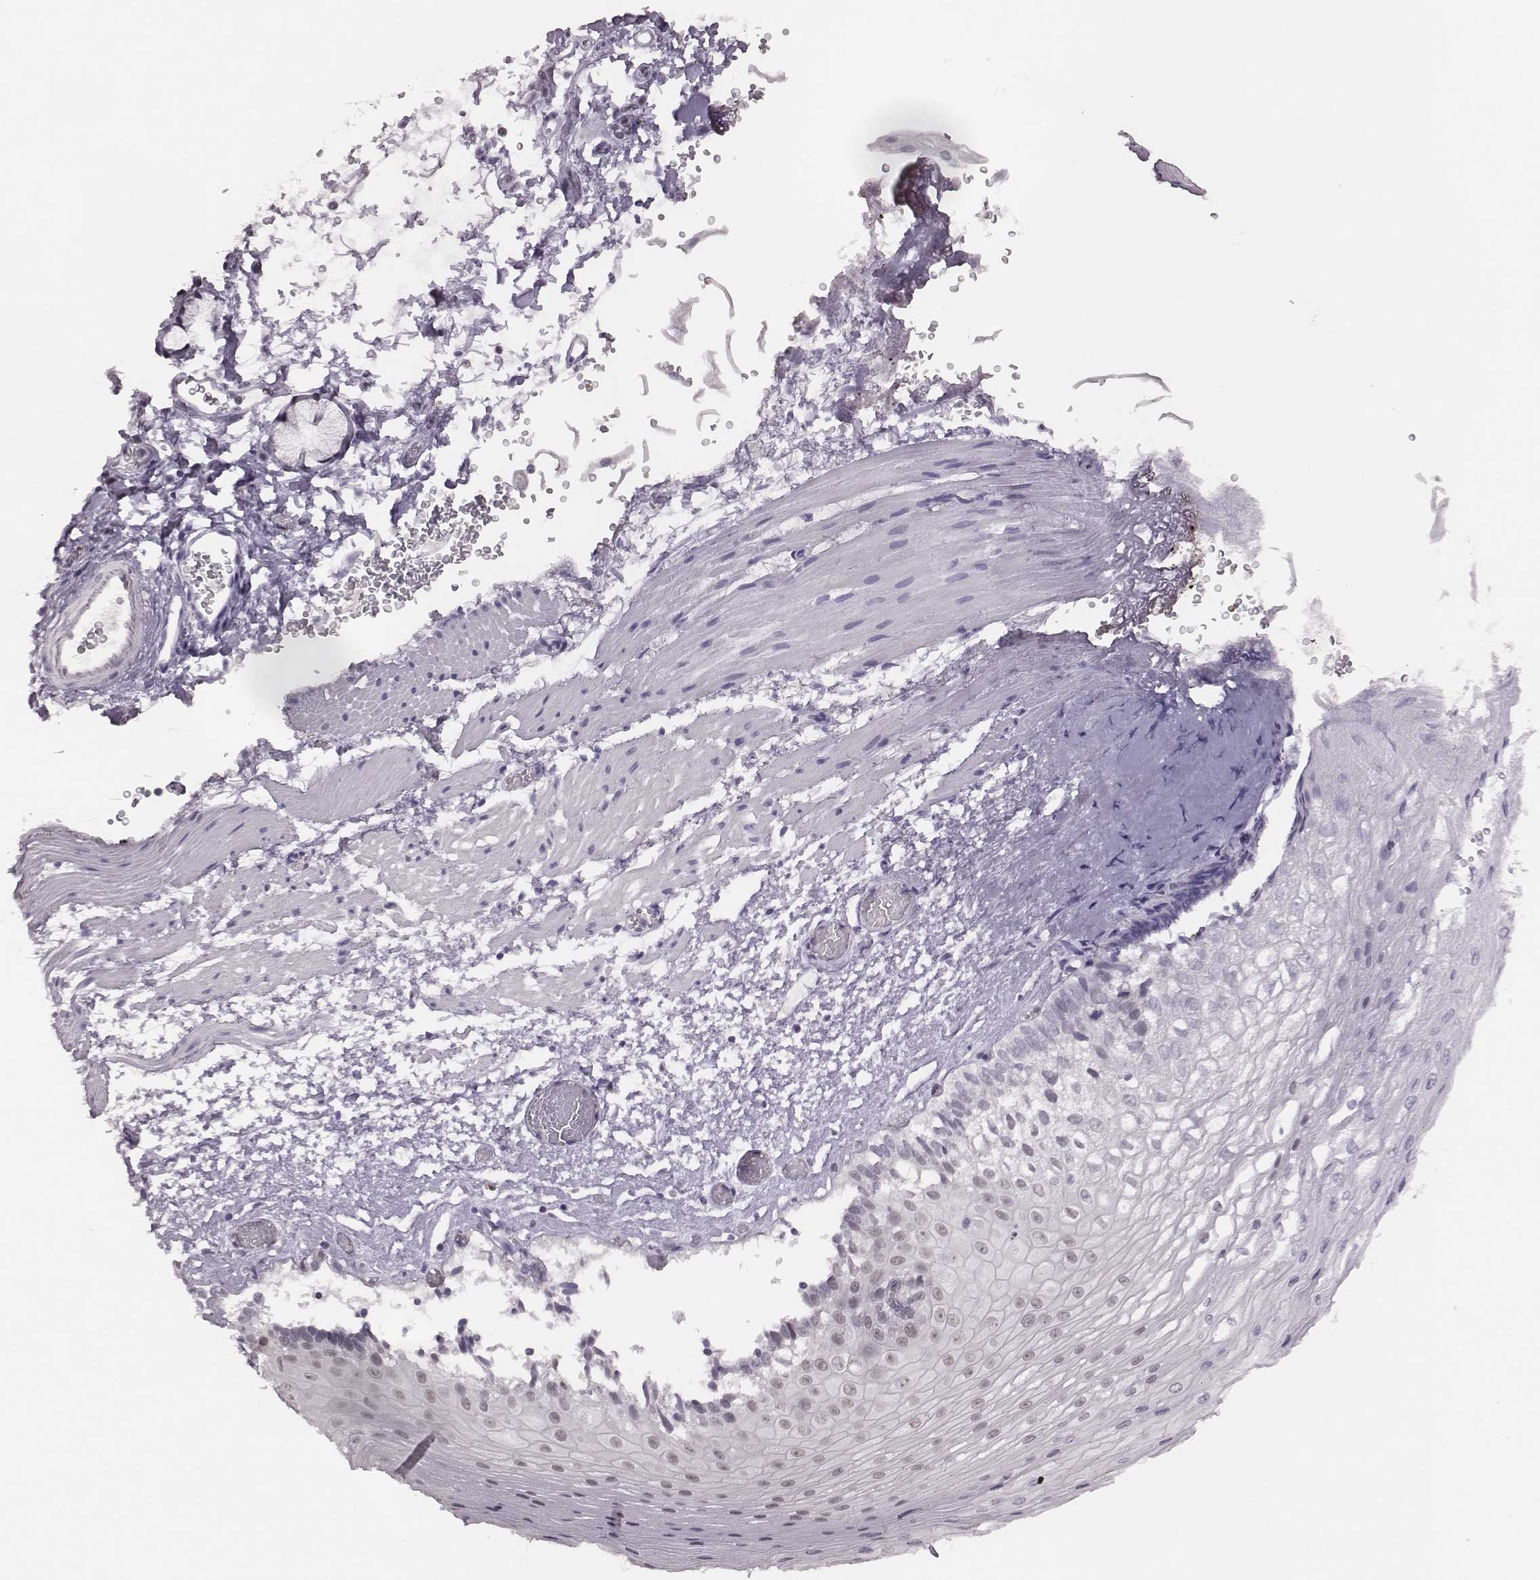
{"staining": {"intensity": "moderate", "quantity": "<25%", "location": "nuclear"}, "tissue": "esophagus", "cell_type": "Squamous epithelial cells", "image_type": "normal", "snomed": [{"axis": "morphology", "description": "Normal tissue, NOS"}, {"axis": "topography", "description": "Esophagus"}], "caption": "Esophagus was stained to show a protein in brown. There is low levels of moderate nuclear expression in approximately <25% of squamous epithelial cells.", "gene": "PBK", "patient": {"sex": "female", "age": 62}}